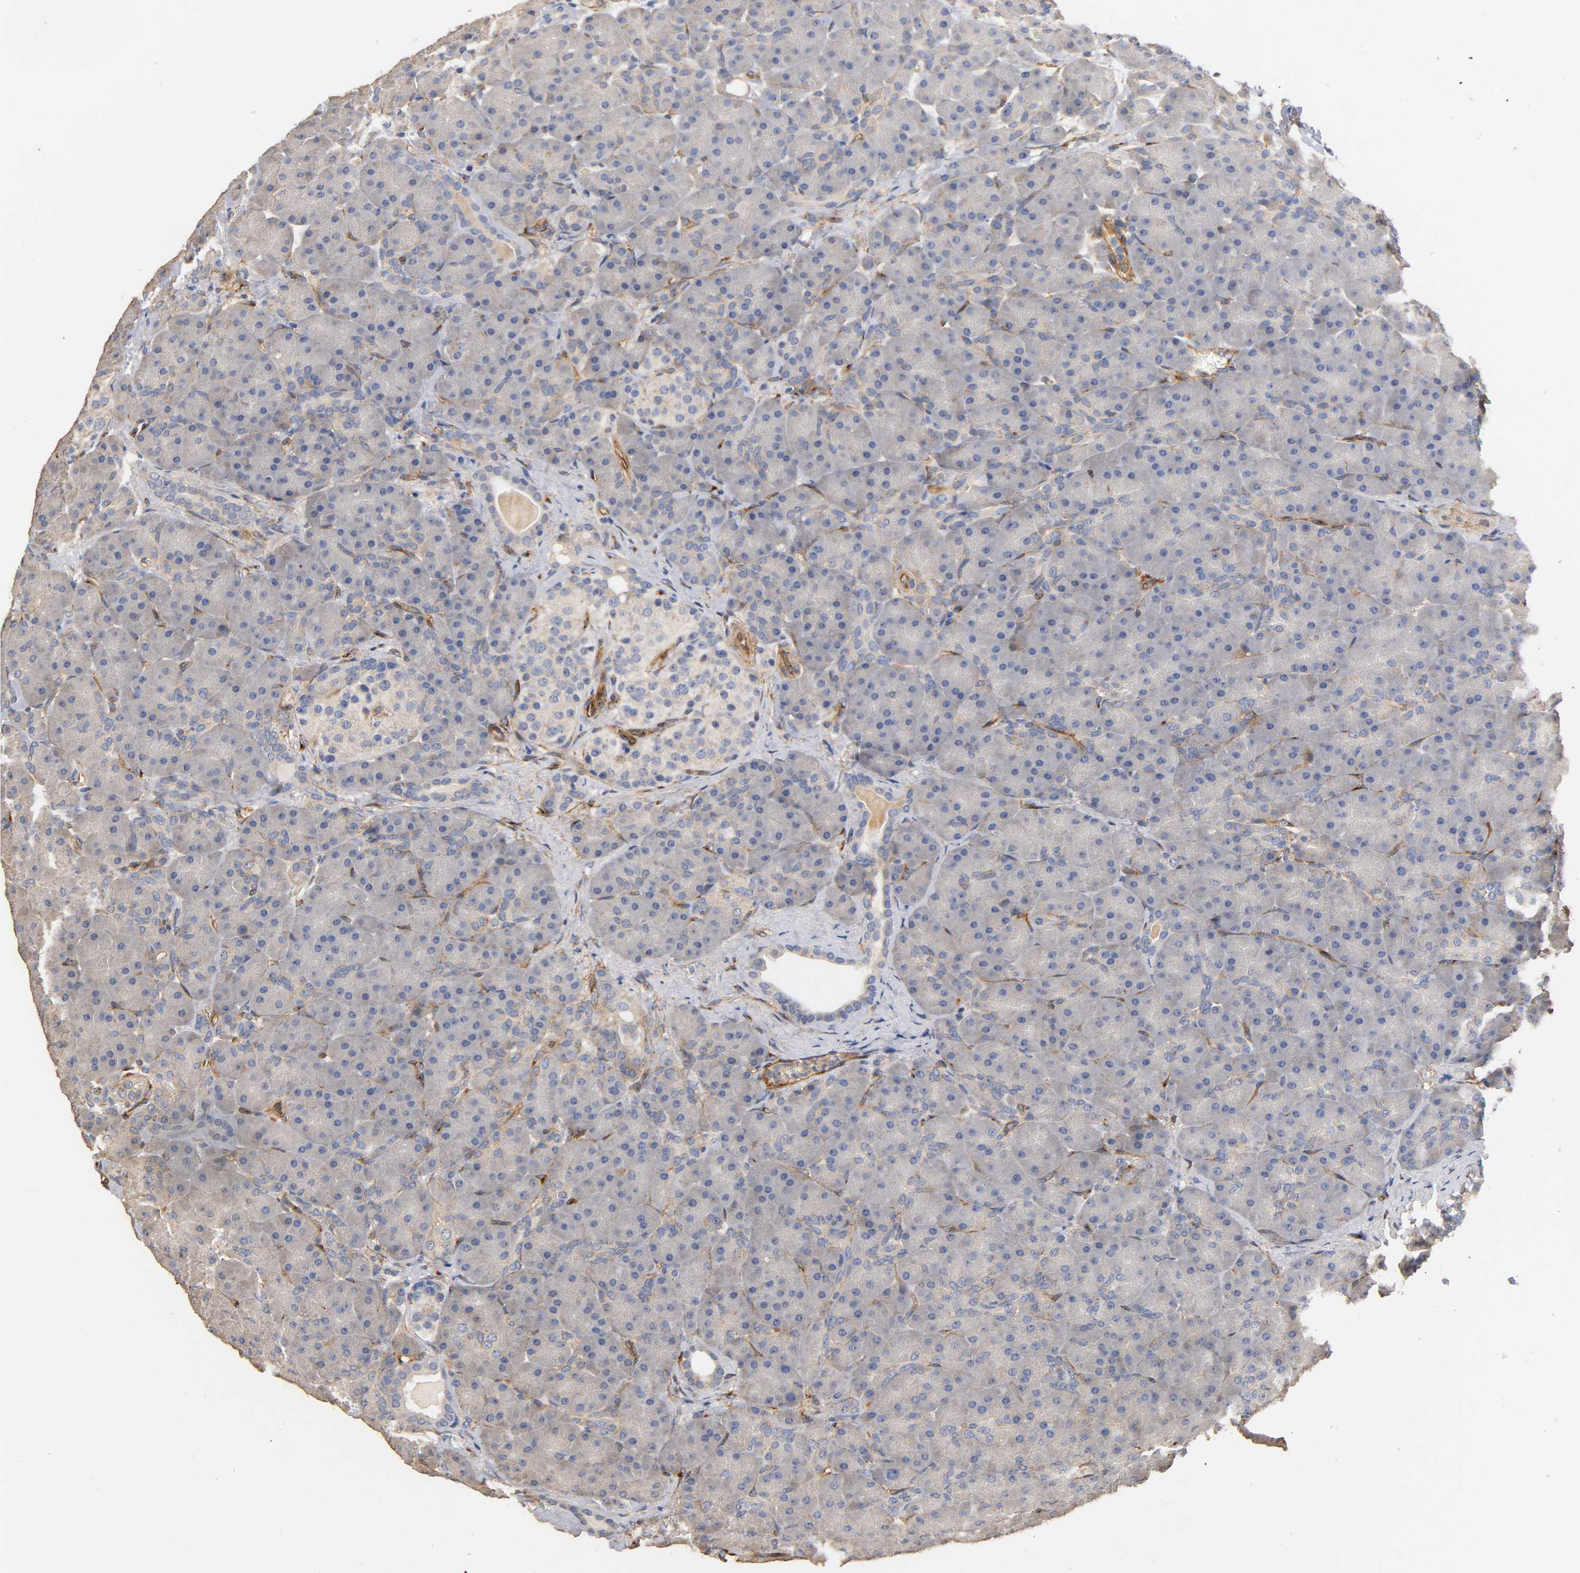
{"staining": {"intensity": "weak", "quantity": "<25%", "location": "cytoplasmic/membranous"}, "tissue": "pancreas", "cell_type": "Exocrine glandular cells", "image_type": "normal", "snomed": [{"axis": "morphology", "description": "Normal tissue, NOS"}, {"axis": "topography", "description": "Pancreas"}], "caption": "This micrograph is of benign pancreas stained with IHC to label a protein in brown with the nuclei are counter-stained blue. There is no positivity in exocrine glandular cells.", "gene": "IFITM2", "patient": {"sex": "male", "age": 66}}